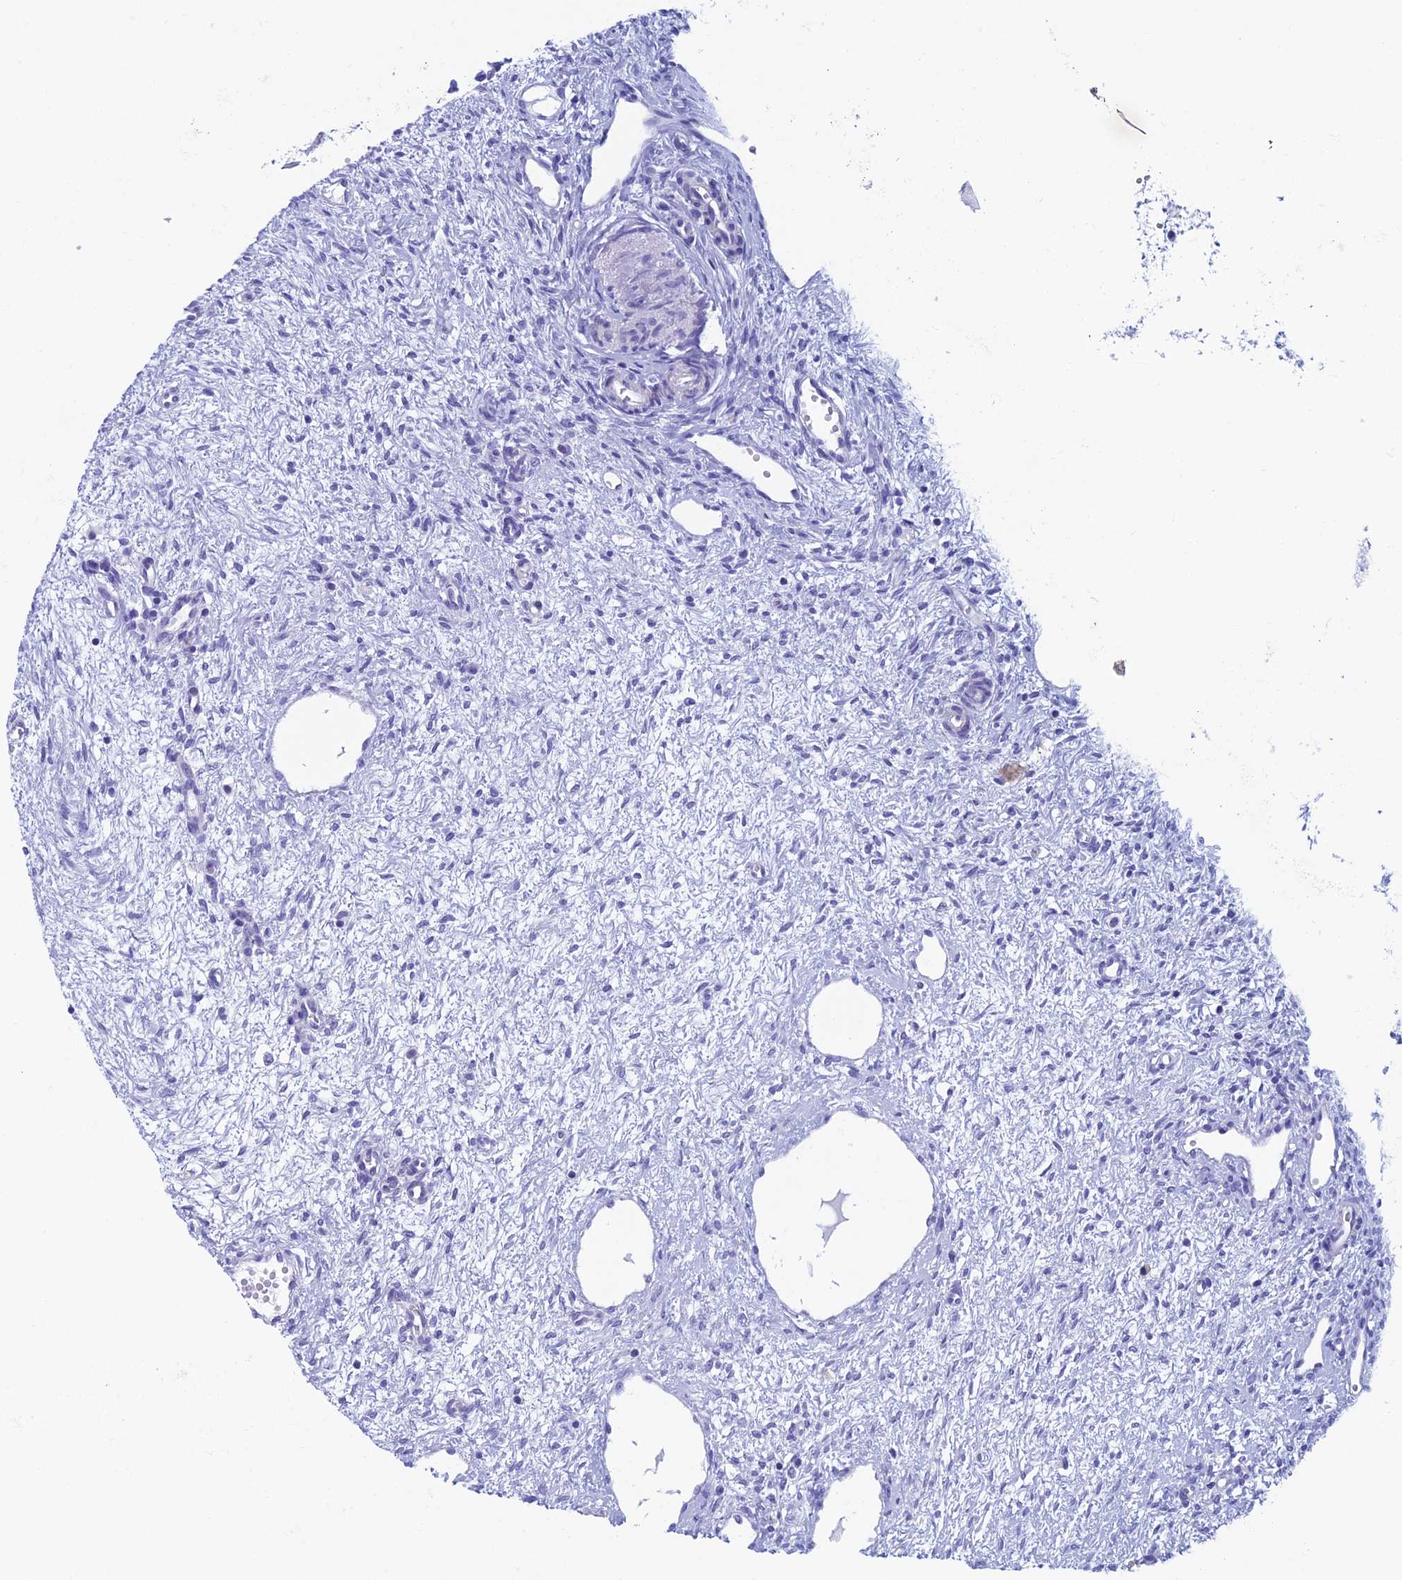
{"staining": {"intensity": "negative", "quantity": "none", "location": "none"}, "tissue": "ovary", "cell_type": "Ovarian stroma cells", "image_type": "normal", "snomed": [{"axis": "morphology", "description": "Normal tissue, NOS"}, {"axis": "topography", "description": "Ovary"}], "caption": "Image shows no protein expression in ovarian stroma cells of benign ovary.", "gene": "KCNK17", "patient": {"sex": "female", "age": 51}}